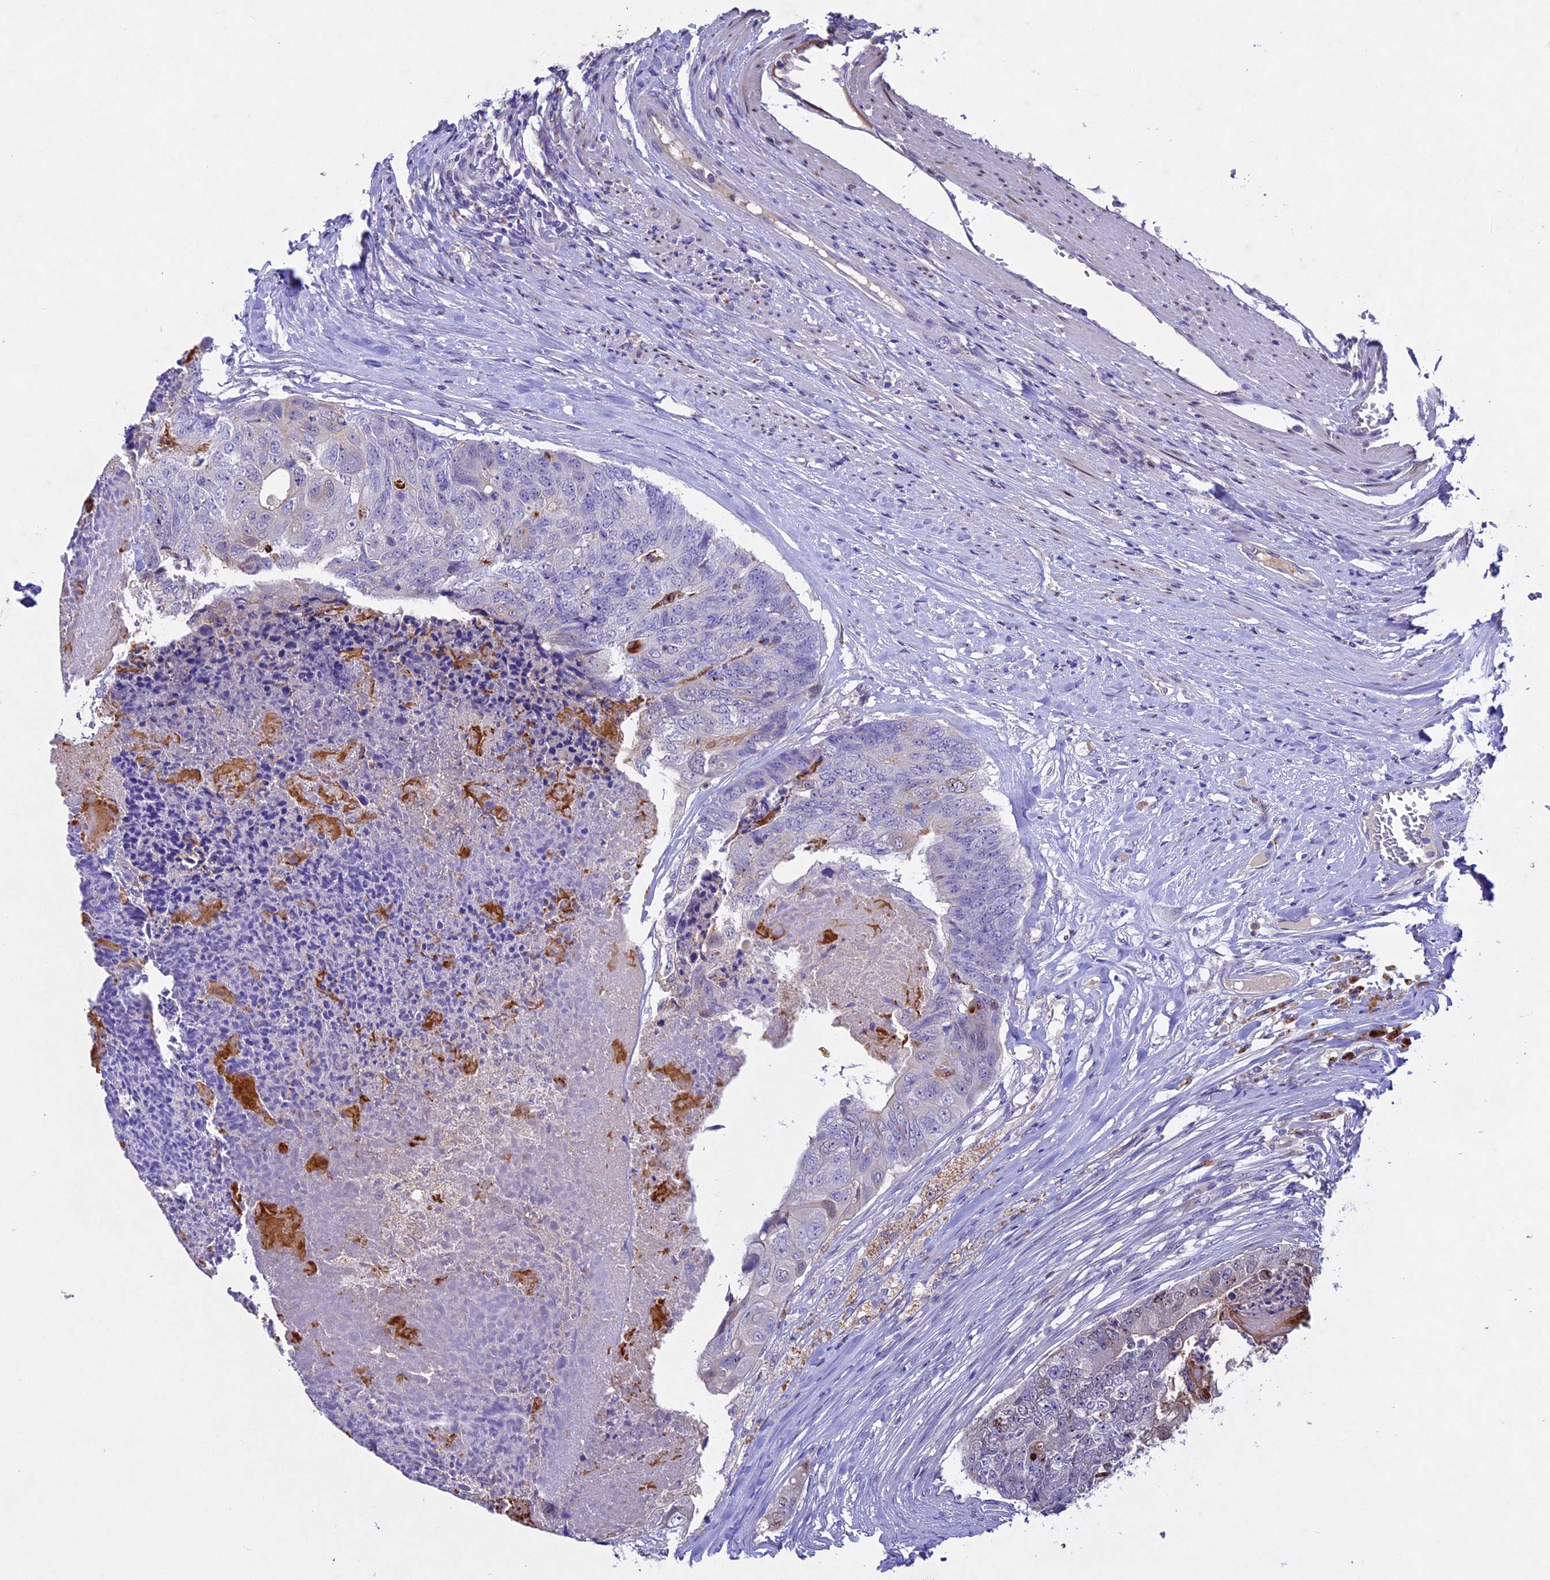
{"staining": {"intensity": "negative", "quantity": "none", "location": "none"}, "tissue": "colorectal cancer", "cell_type": "Tumor cells", "image_type": "cancer", "snomed": [{"axis": "morphology", "description": "Adenocarcinoma, NOS"}, {"axis": "topography", "description": "Colon"}], "caption": "This is an IHC histopathology image of human colorectal adenocarcinoma. There is no staining in tumor cells.", "gene": "TGDS", "patient": {"sex": "female", "age": 67}}